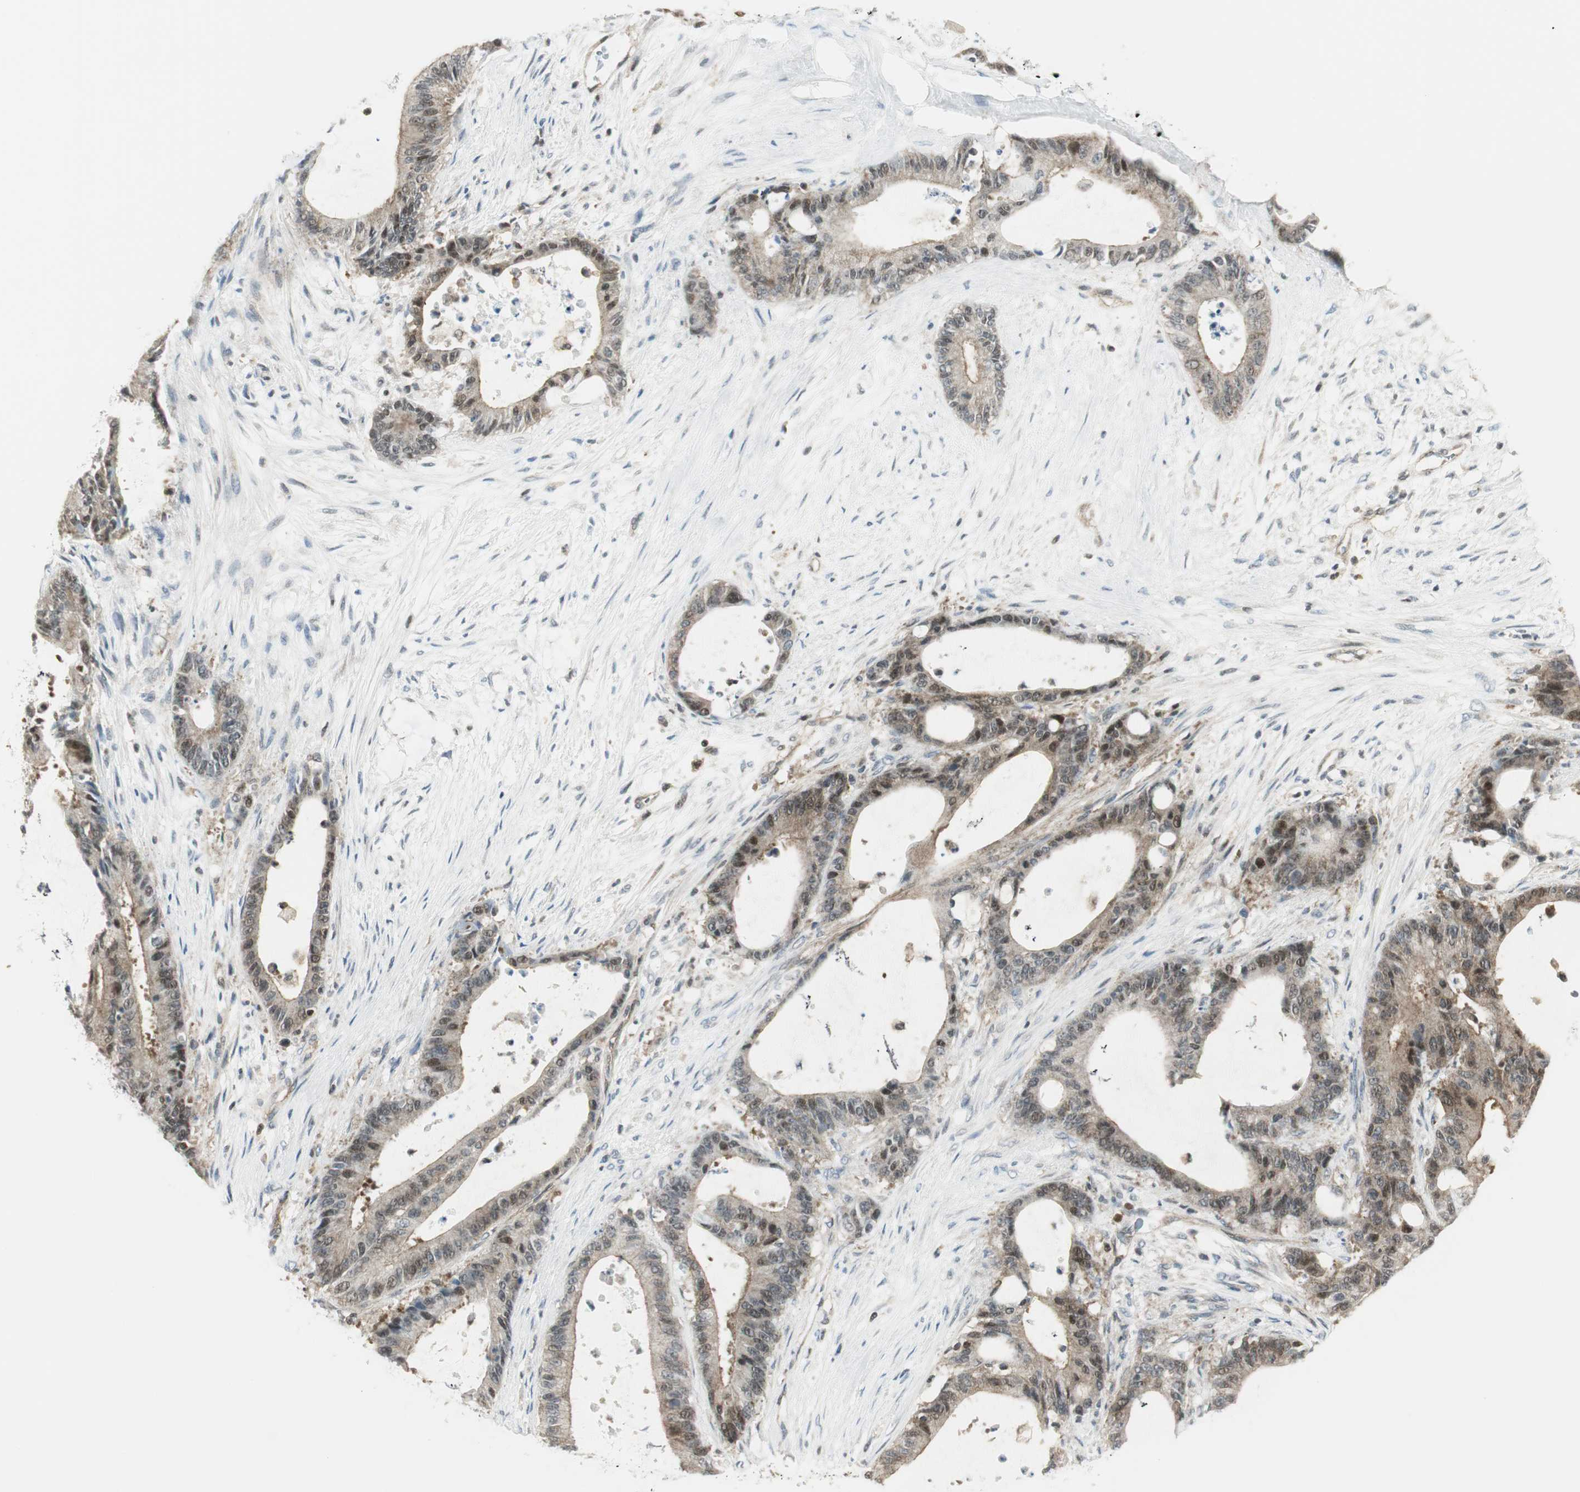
{"staining": {"intensity": "moderate", "quantity": ">75%", "location": "cytoplasmic/membranous,nuclear"}, "tissue": "liver cancer", "cell_type": "Tumor cells", "image_type": "cancer", "snomed": [{"axis": "morphology", "description": "Cholangiocarcinoma"}, {"axis": "topography", "description": "Liver"}], "caption": "Liver cancer (cholangiocarcinoma) stained with immunohistochemistry (IHC) displays moderate cytoplasmic/membranous and nuclear staining in approximately >75% of tumor cells. Nuclei are stained in blue.", "gene": "PPP1CA", "patient": {"sex": "female", "age": 73}}